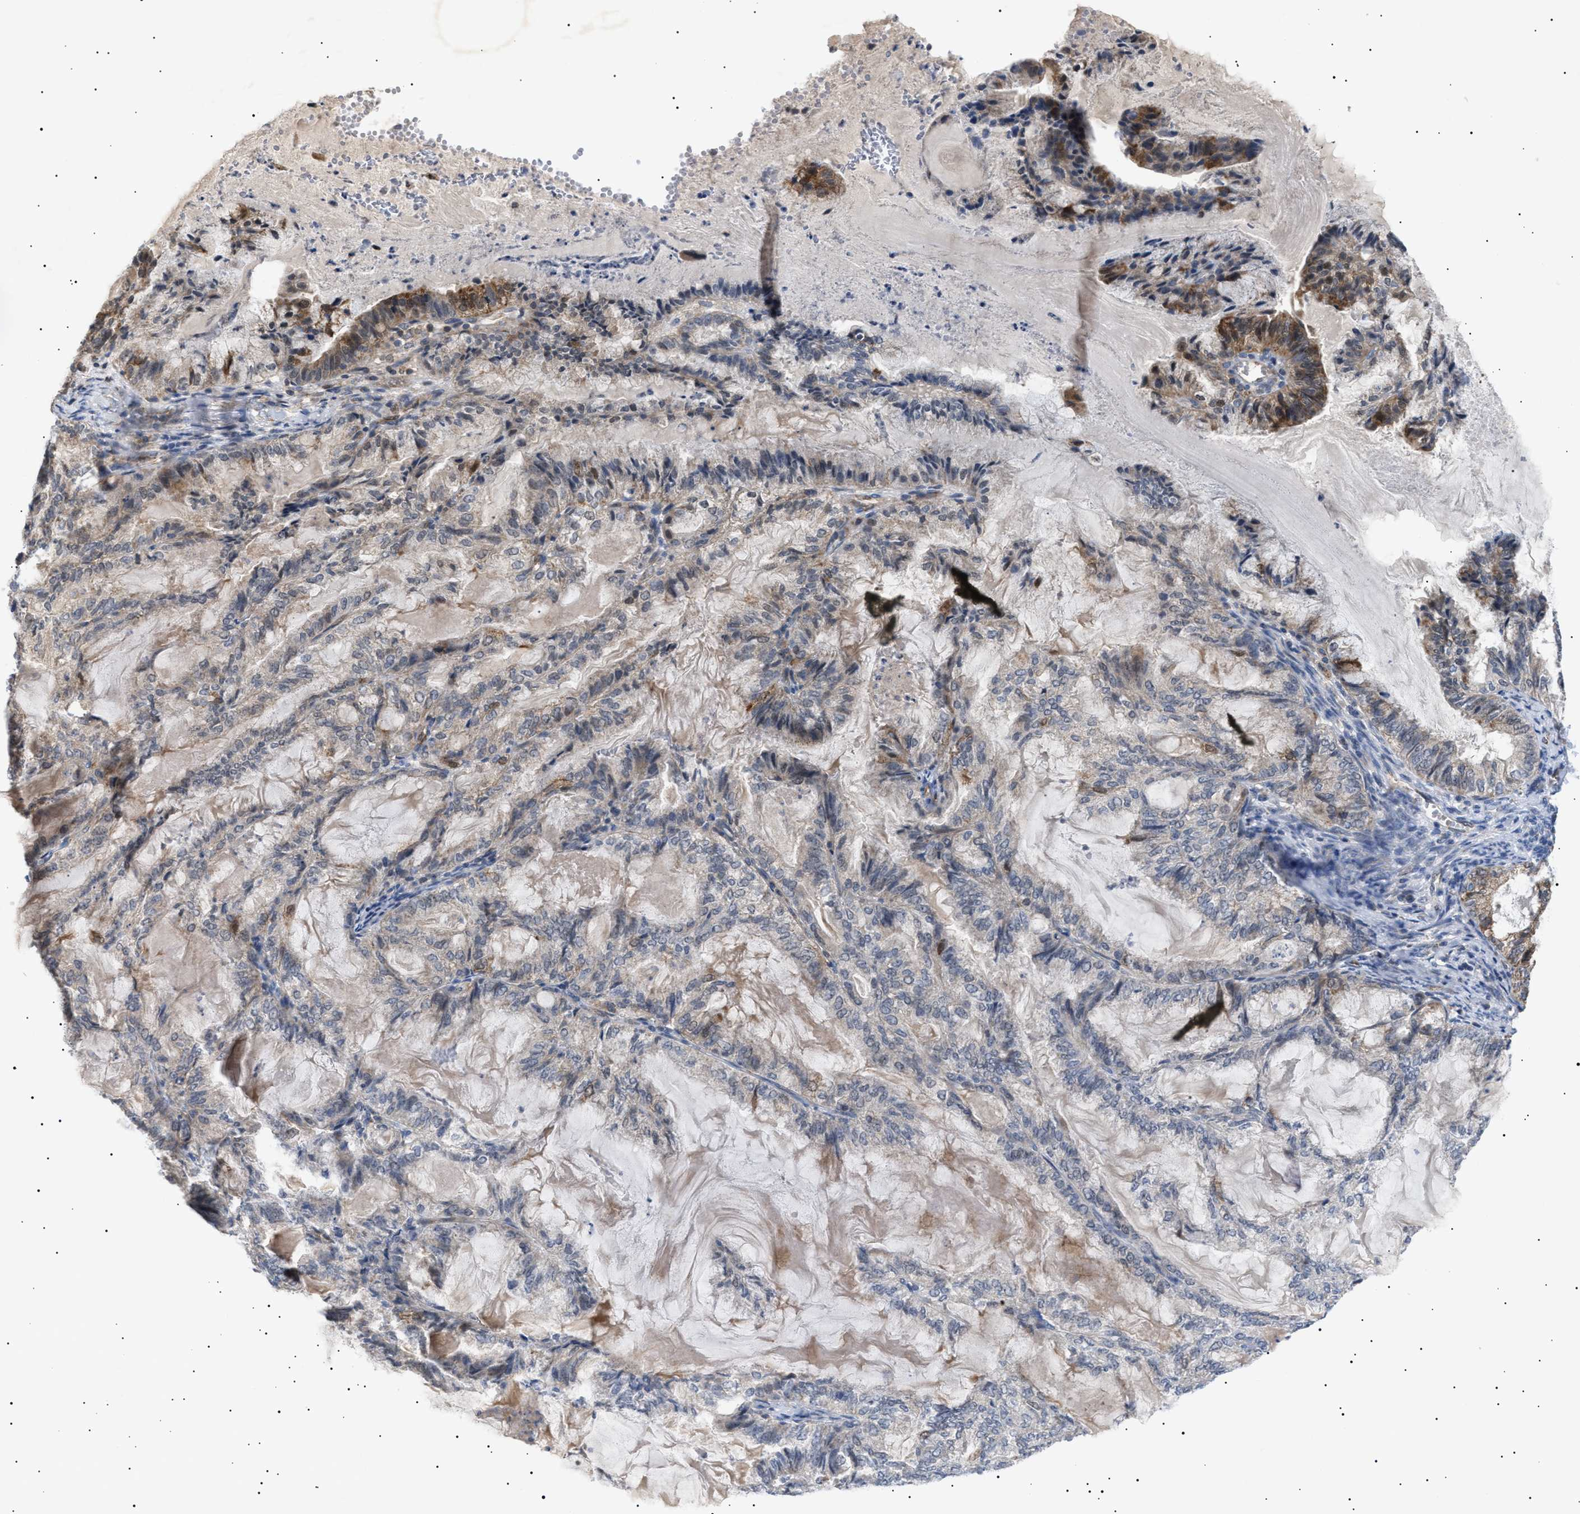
{"staining": {"intensity": "moderate", "quantity": "<25%", "location": "cytoplasmic/membranous"}, "tissue": "endometrial cancer", "cell_type": "Tumor cells", "image_type": "cancer", "snomed": [{"axis": "morphology", "description": "Adenocarcinoma, NOS"}, {"axis": "topography", "description": "Endometrium"}], "caption": "A micrograph of endometrial cancer stained for a protein displays moderate cytoplasmic/membranous brown staining in tumor cells. Immunohistochemistry (ihc) stains the protein in brown and the nuclei are stained blue.", "gene": "SIRT5", "patient": {"sex": "female", "age": 86}}